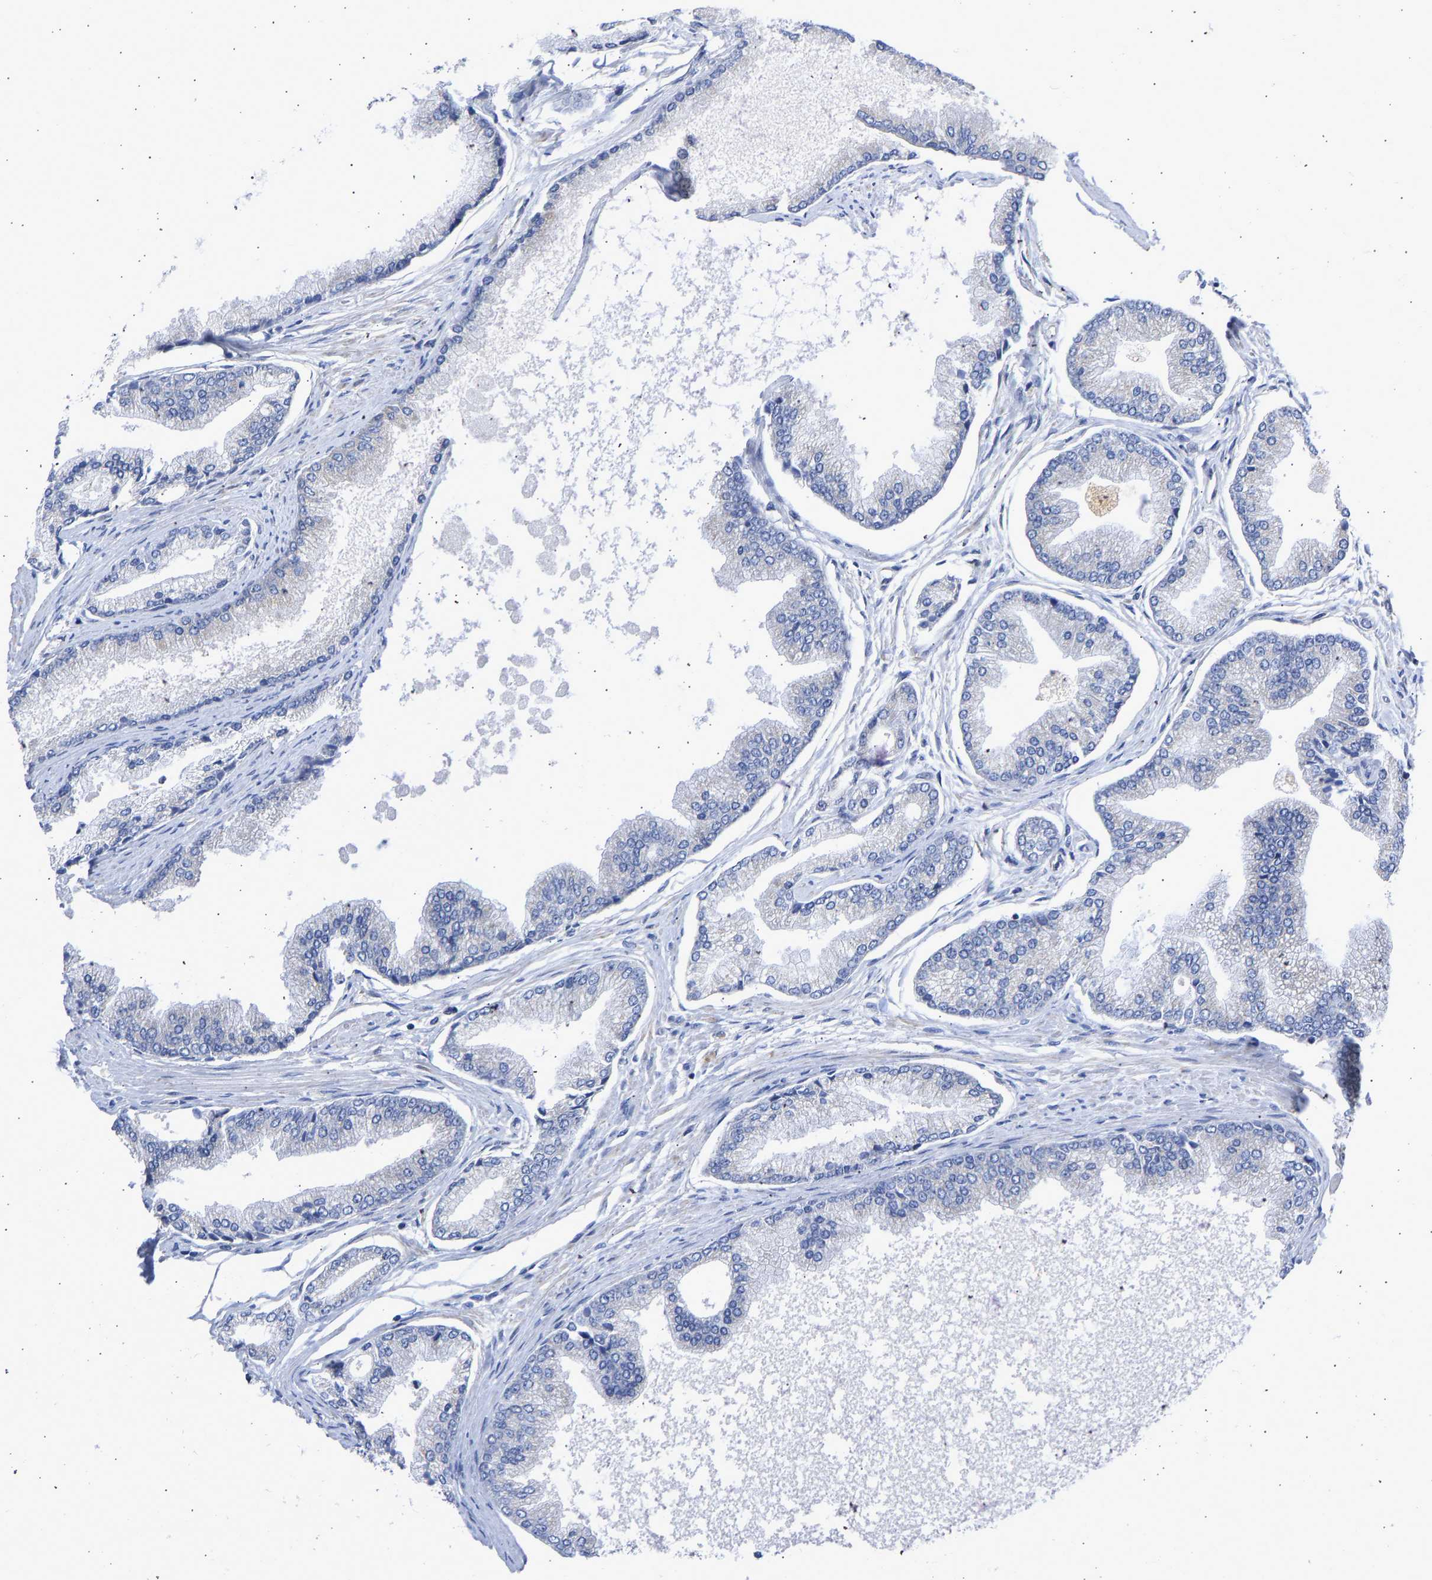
{"staining": {"intensity": "negative", "quantity": "none", "location": "none"}, "tissue": "prostate cancer", "cell_type": "Tumor cells", "image_type": "cancer", "snomed": [{"axis": "morphology", "description": "Adenocarcinoma, High grade"}, {"axis": "topography", "description": "Prostate"}], "caption": "Immunohistochemistry histopathology image of human prostate cancer (high-grade adenocarcinoma) stained for a protein (brown), which demonstrates no positivity in tumor cells.", "gene": "MAP2K3", "patient": {"sex": "male", "age": 61}}